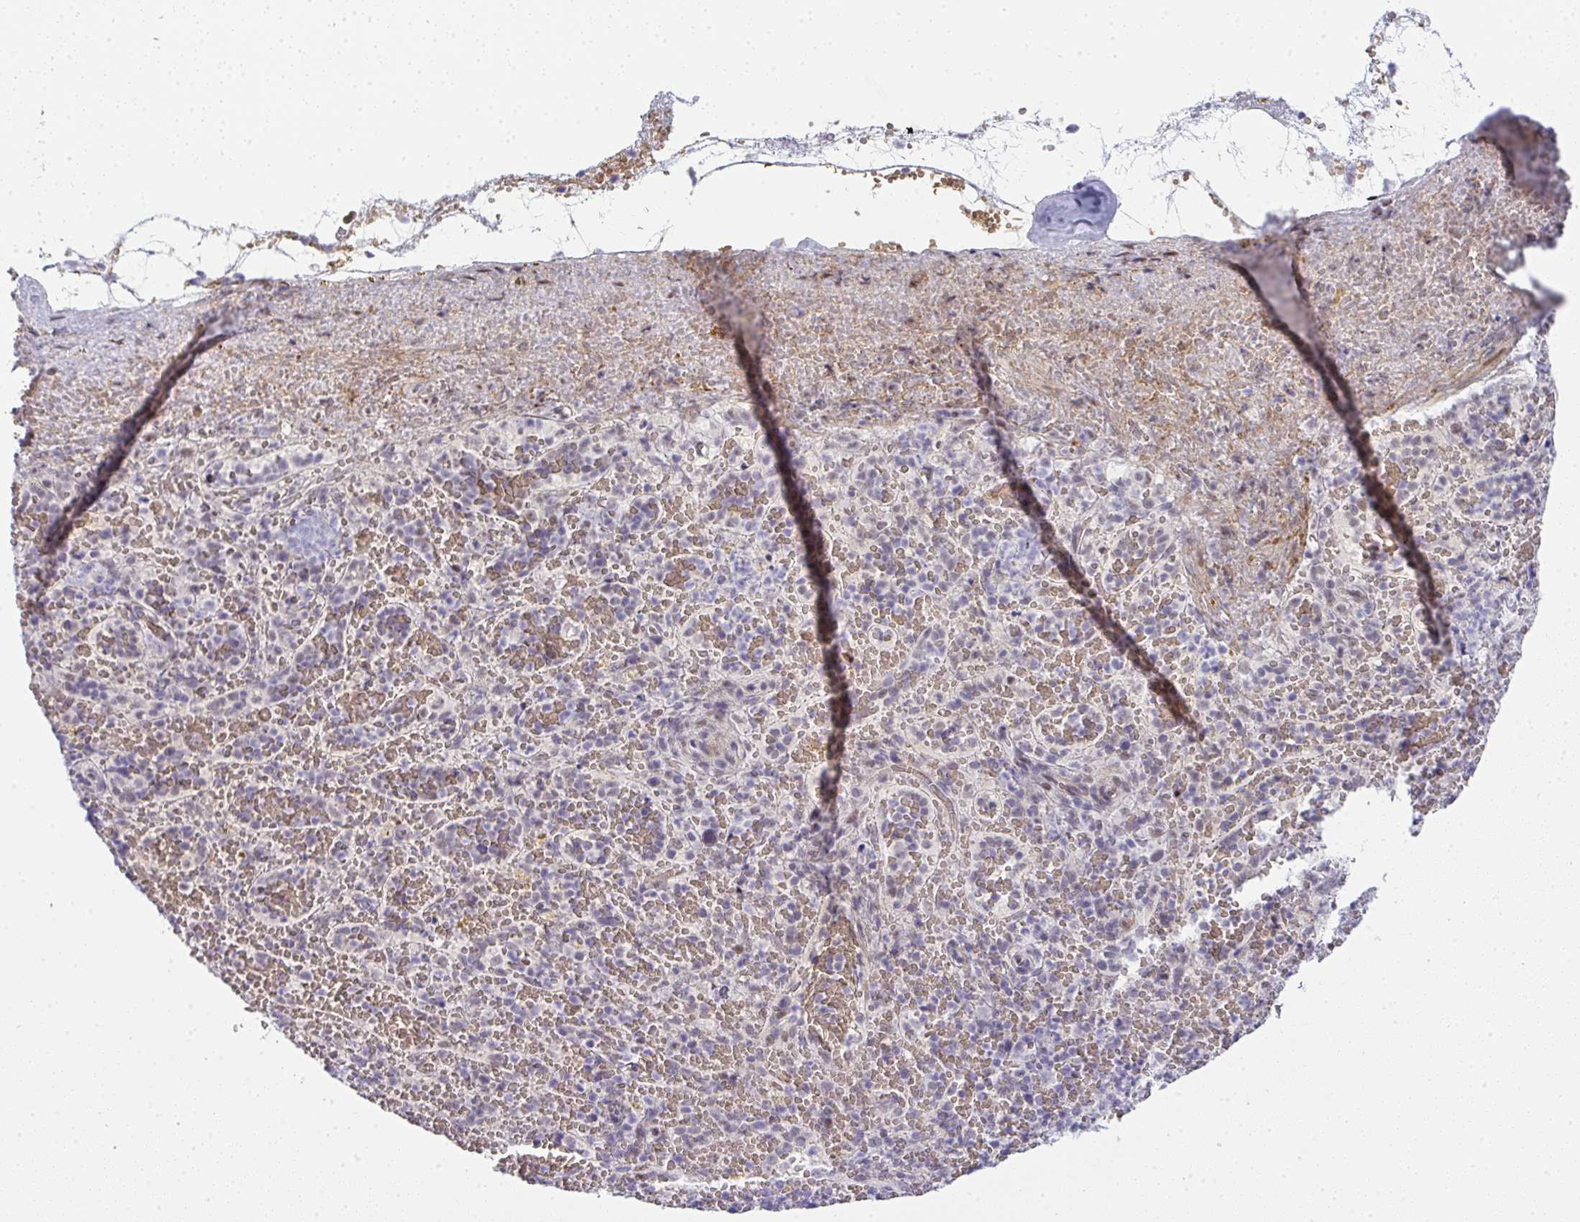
{"staining": {"intensity": "negative", "quantity": "none", "location": "none"}, "tissue": "spleen", "cell_type": "Cells in red pulp", "image_type": "normal", "snomed": [{"axis": "morphology", "description": "Normal tissue, NOS"}, {"axis": "topography", "description": "Spleen"}], "caption": "This is an immunohistochemistry (IHC) micrograph of normal human spleen. There is no staining in cells in red pulp.", "gene": "TNMD", "patient": {"sex": "female", "age": 50}}